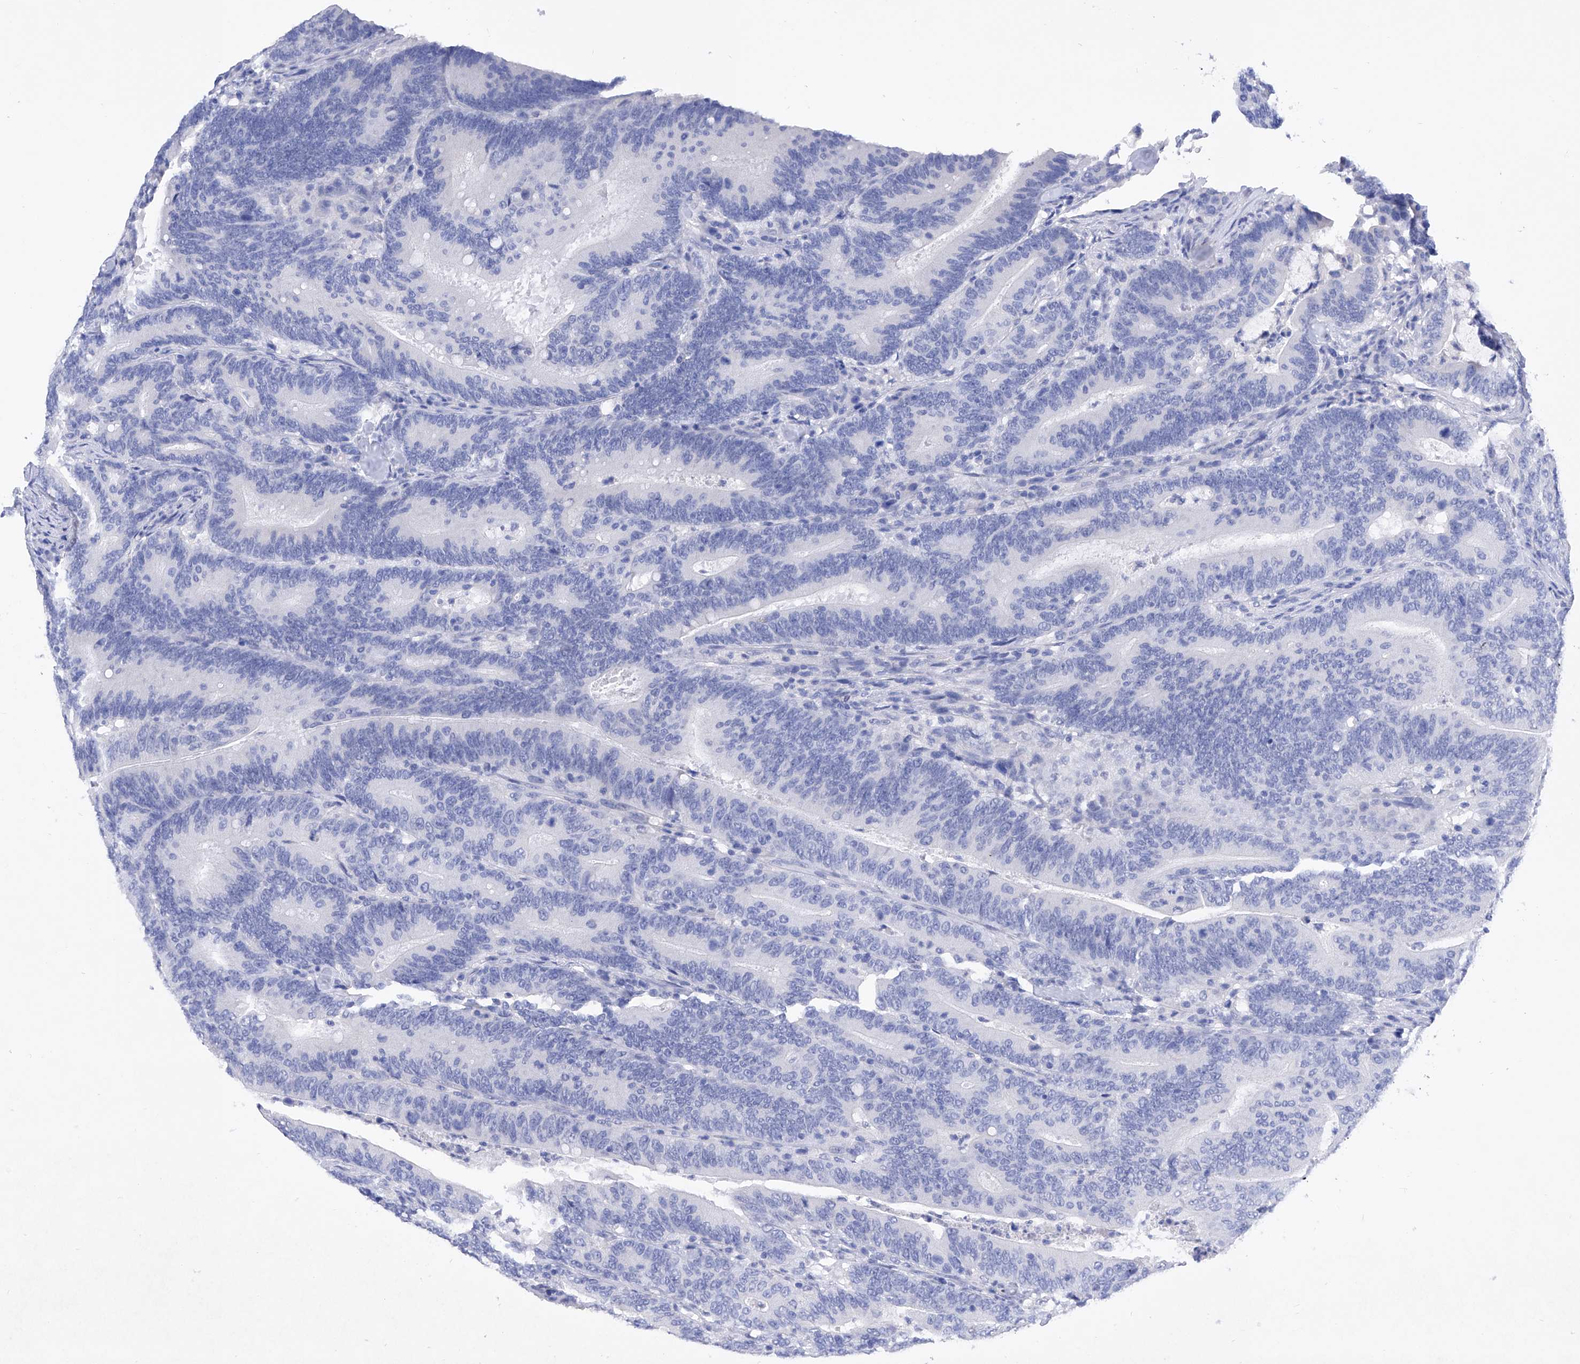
{"staining": {"intensity": "negative", "quantity": "none", "location": "none"}, "tissue": "colorectal cancer", "cell_type": "Tumor cells", "image_type": "cancer", "snomed": [{"axis": "morphology", "description": "Adenocarcinoma, NOS"}, {"axis": "topography", "description": "Colon"}], "caption": "DAB (3,3'-diaminobenzidine) immunohistochemical staining of adenocarcinoma (colorectal) demonstrates no significant positivity in tumor cells. Brightfield microscopy of immunohistochemistry stained with DAB (brown) and hematoxylin (blue), captured at high magnification.", "gene": "BARX2", "patient": {"sex": "female", "age": 66}}